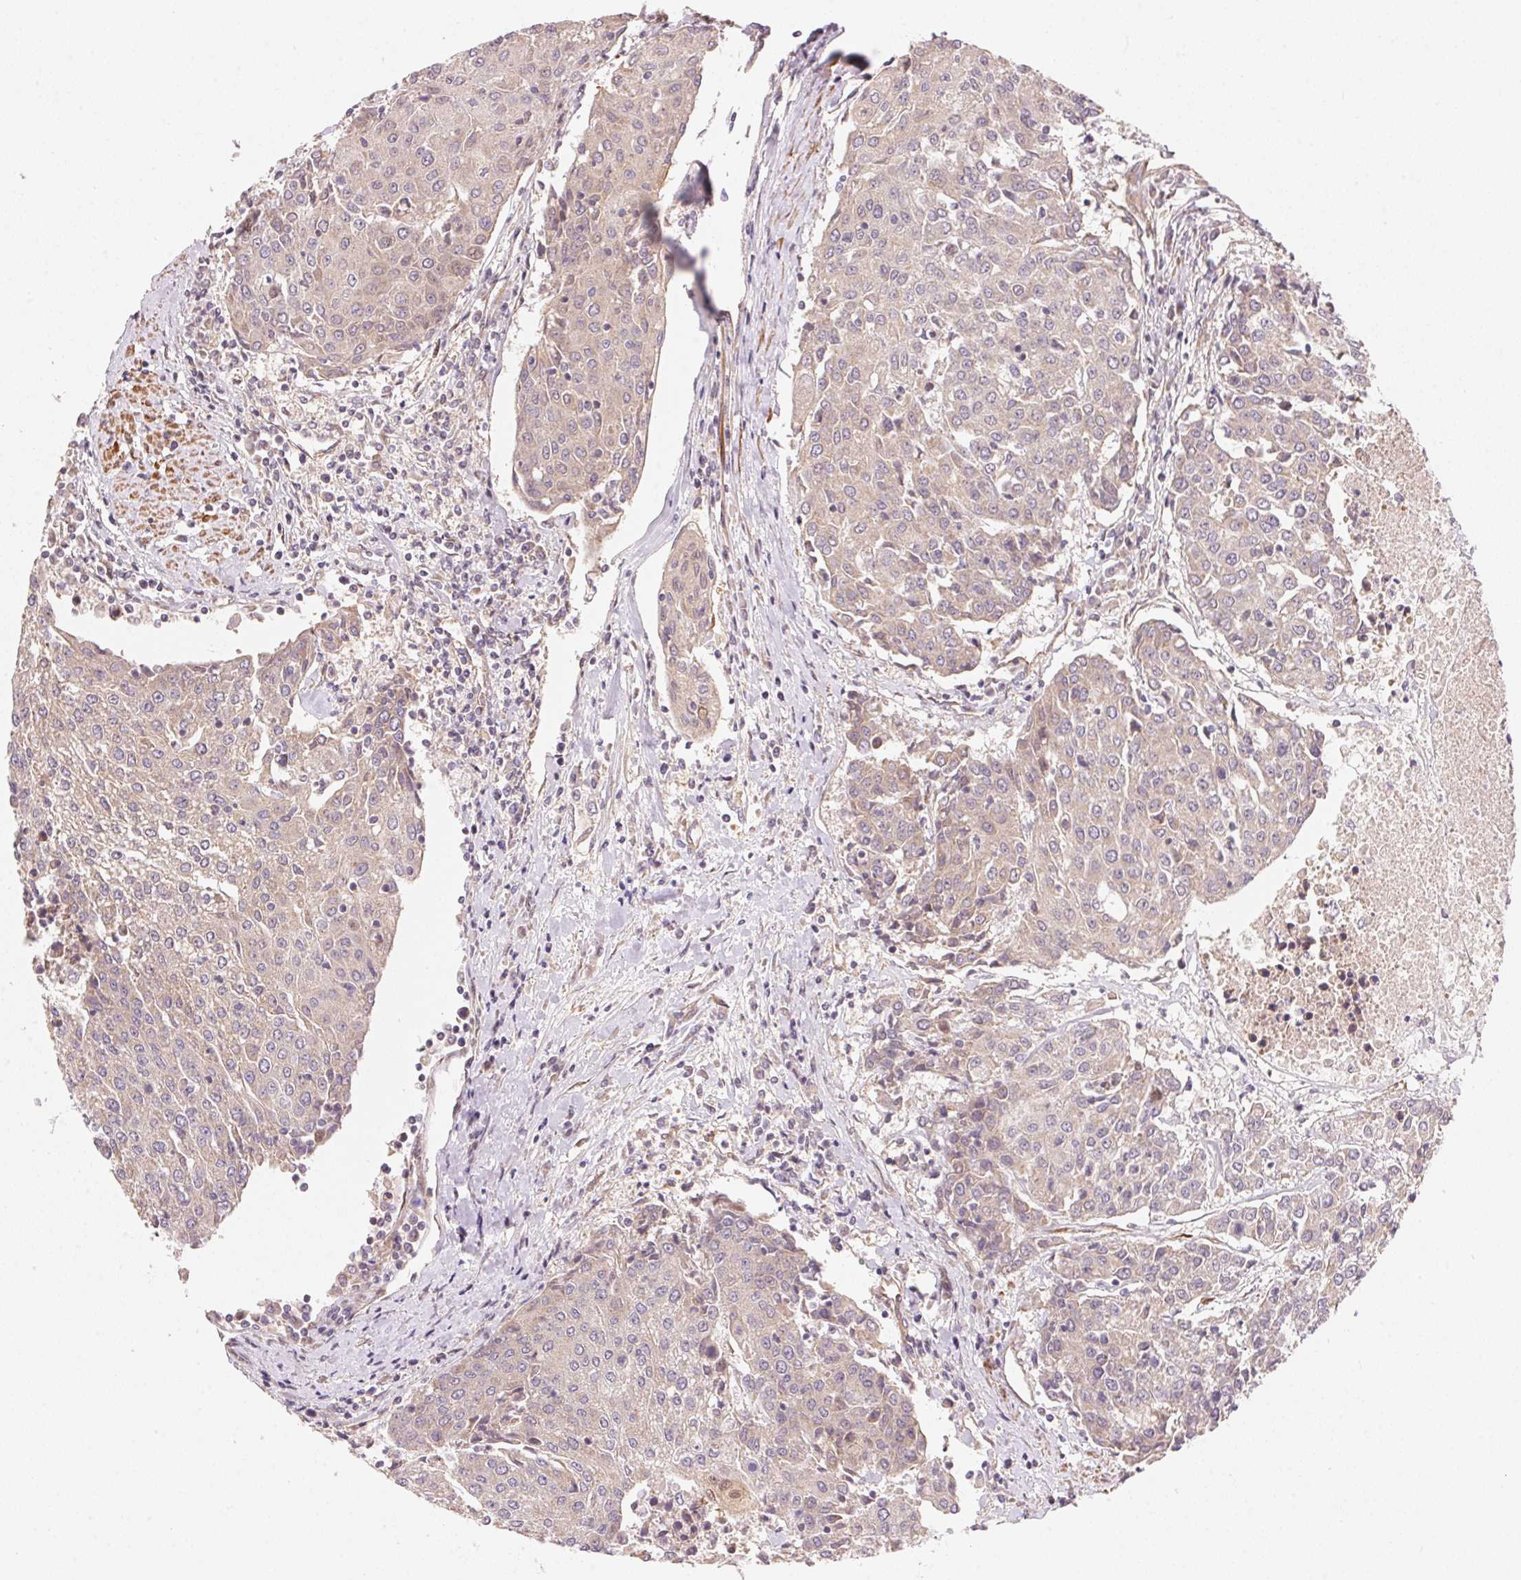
{"staining": {"intensity": "negative", "quantity": "none", "location": "none"}, "tissue": "urothelial cancer", "cell_type": "Tumor cells", "image_type": "cancer", "snomed": [{"axis": "morphology", "description": "Urothelial carcinoma, High grade"}, {"axis": "topography", "description": "Urinary bladder"}], "caption": "The micrograph shows no staining of tumor cells in urothelial cancer.", "gene": "TNIP2", "patient": {"sex": "female", "age": 85}}